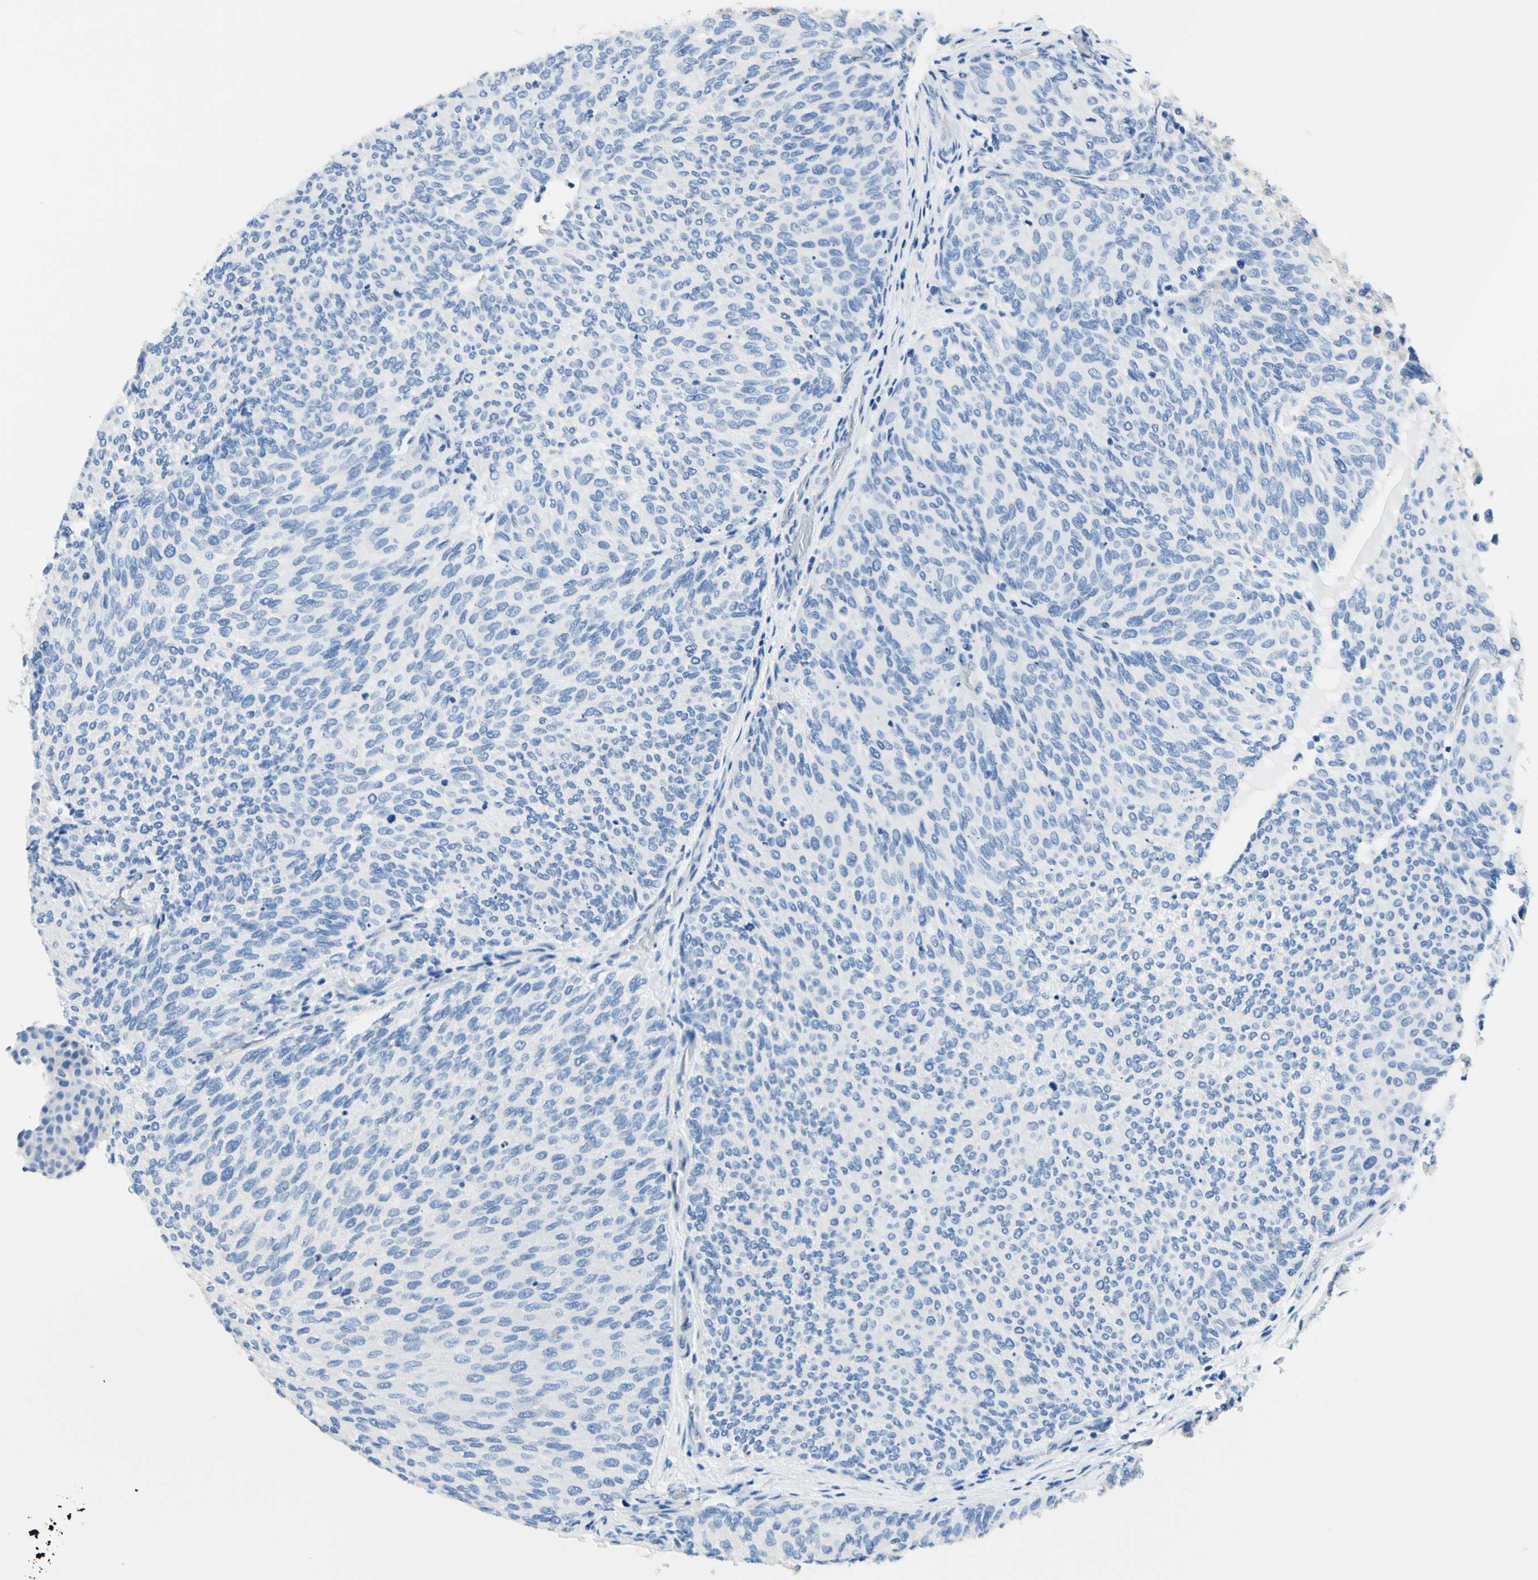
{"staining": {"intensity": "negative", "quantity": "none", "location": "none"}, "tissue": "urothelial cancer", "cell_type": "Tumor cells", "image_type": "cancer", "snomed": [{"axis": "morphology", "description": "Urothelial carcinoma, Low grade"}, {"axis": "topography", "description": "Urinary bladder"}], "caption": "A photomicrograph of human urothelial cancer is negative for staining in tumor cells.", "gene": "HPCA", "patient": {"sex": "female", "age": 79}}